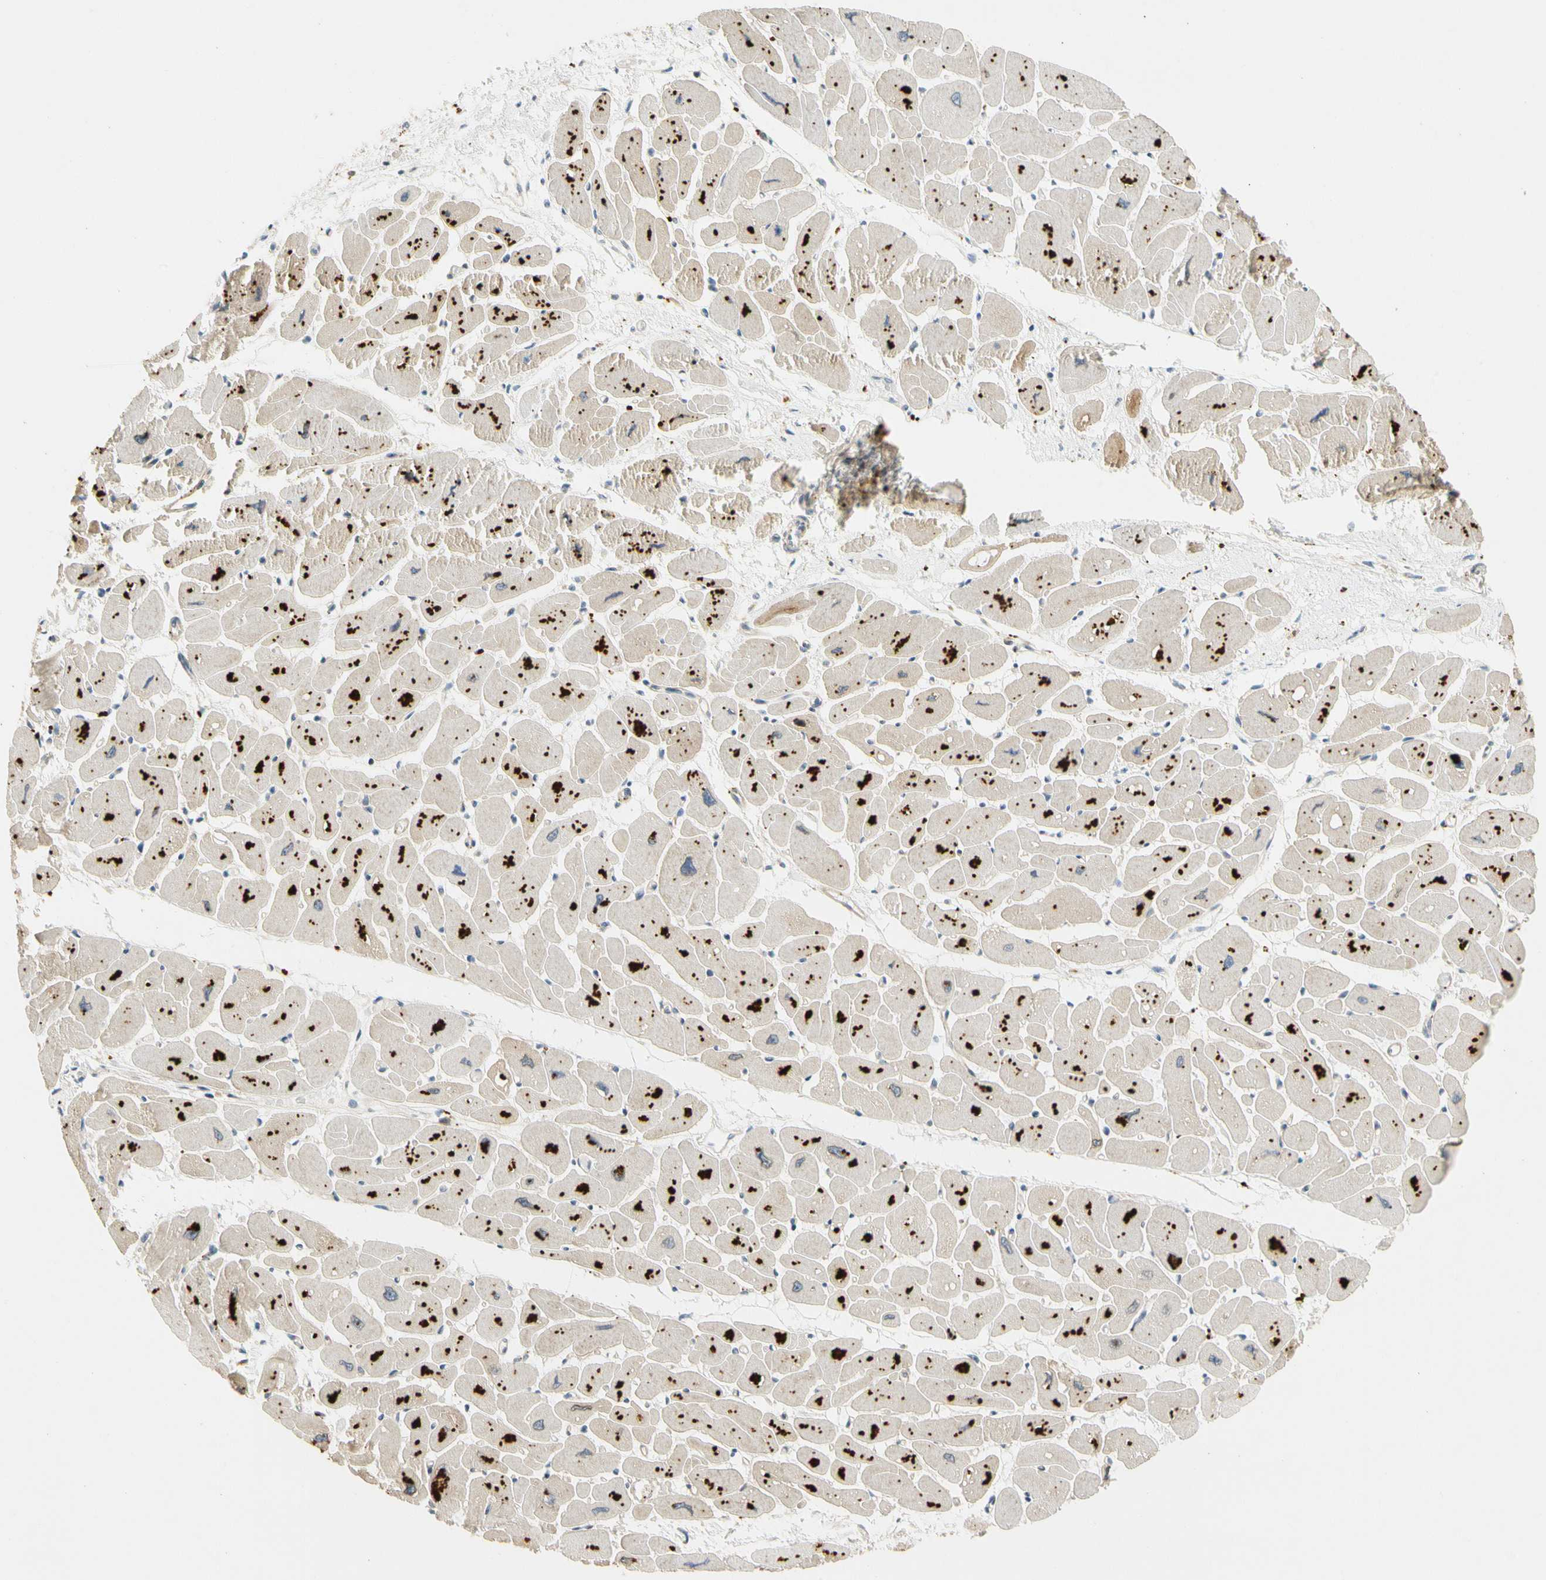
{"staining": {"intensity": "moderate", "quantity": ">75%", "location": "cytoplasmic/membranous"}, "tissue": "heart muscle", "cell_type": "Cardiomyocytes", "image_type": "normal", "snomed": [{"axis": "morphology", "description": "Normal tissue, NOS"}, {"axis": "topography", "description": "Heart"}], "caption": "This is a histology image of IHC staining of normal heart muscle, which shows moderate staining in the cytoplasmic/membranous of cardiomyocytes.", "gene": "GATD1", "patient": {"sex": "female", "age": 54}}